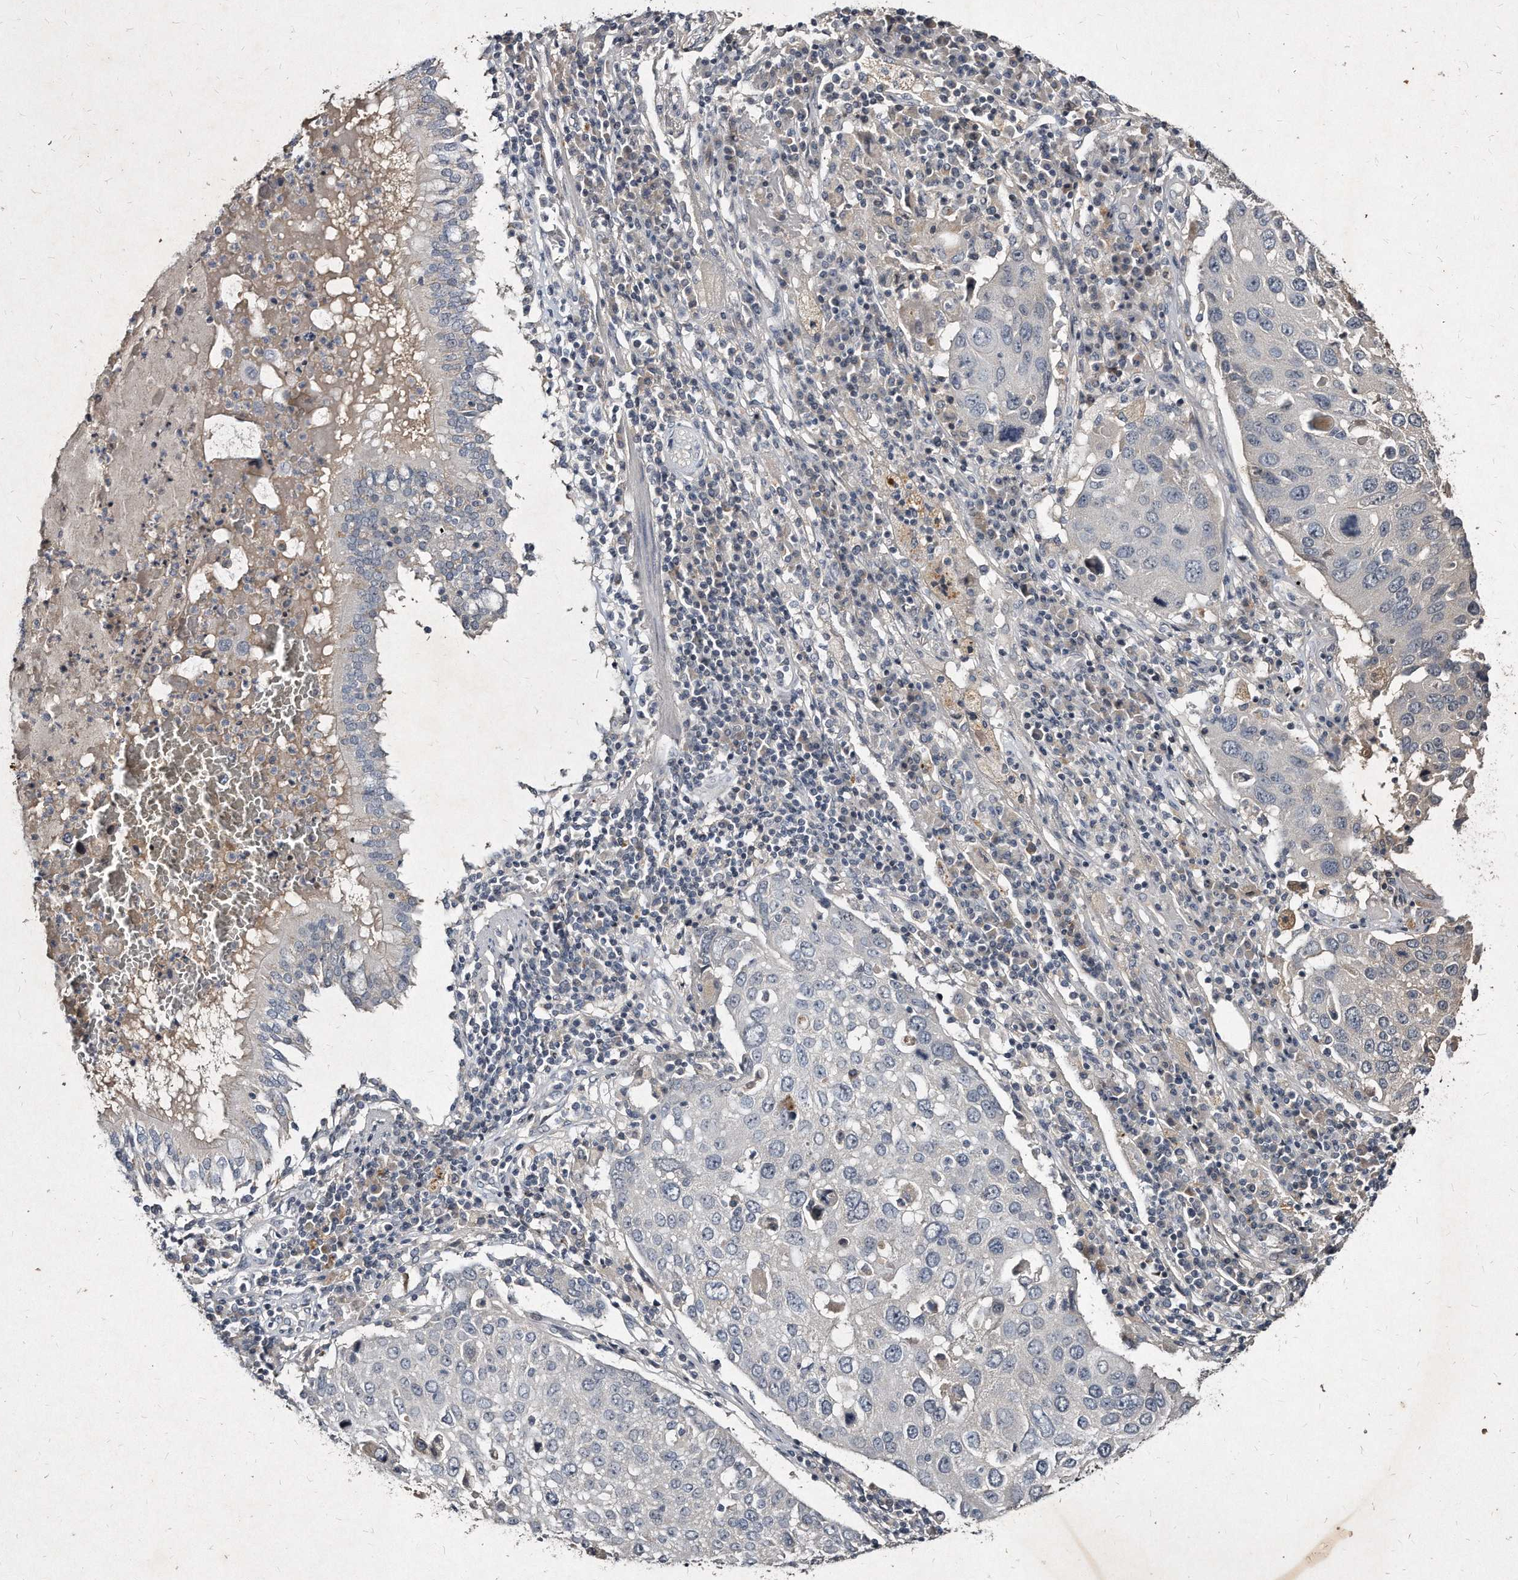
{"staining": {"intensity": "negative", "quantity": "none", "location": "none"}, "tissue": "lung cancer", "cell_type": "Tumor cells", "image_type": "cancer", "snomed": [{"axis": "morphology", "description": "Squamous cell carcinoma, NOS"}, {"axis": "topography", "description": "Lung"}], "caption": "Lung squamous cell carcinoma stained for a protein using IHC reveals no expression tumor cells.", "gene": "KLHDC3", "patient": {"sex": "male", "age": 65}}